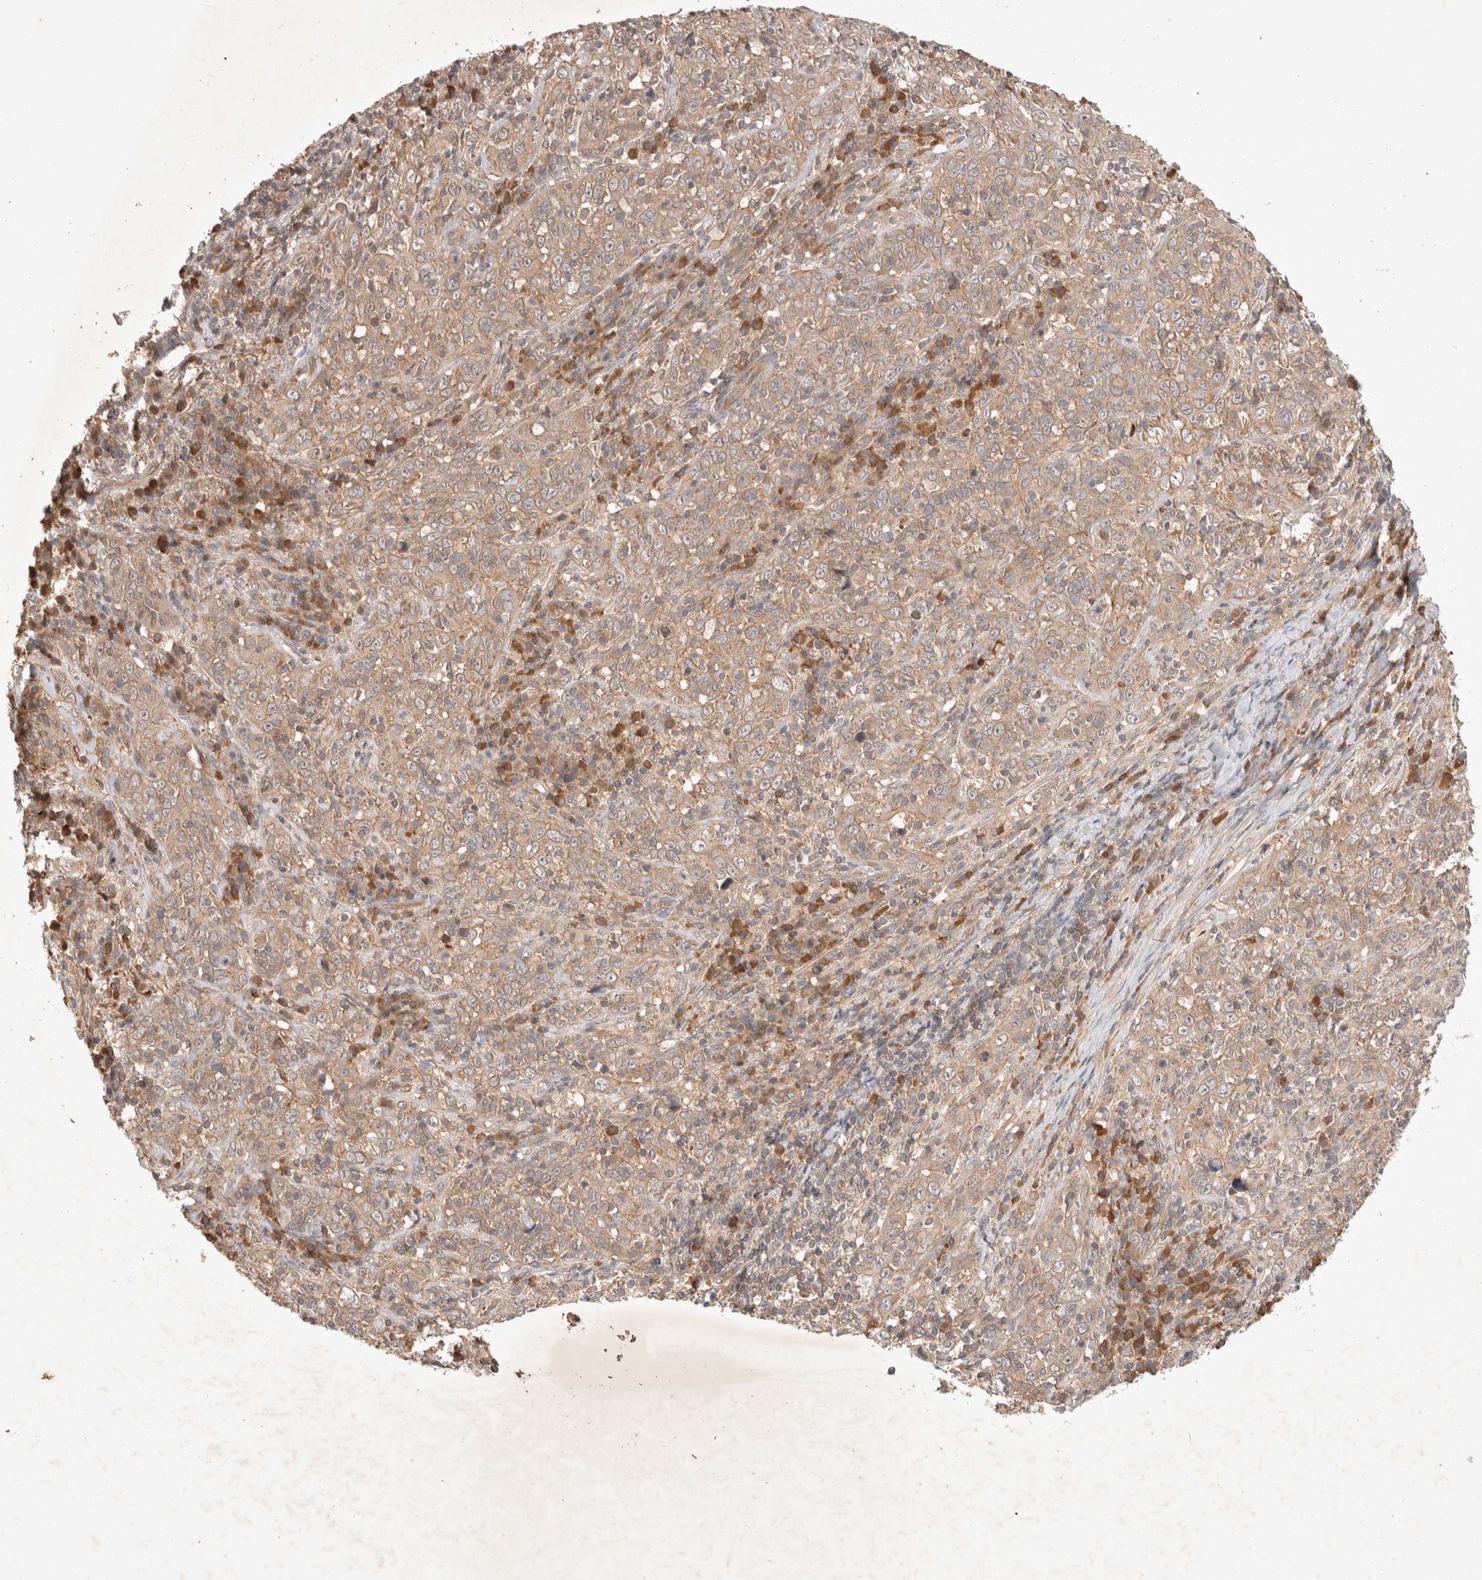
{"staining": {"intensity": "weak", "quantity": ">75%", "location": "cytoplasmic/membranous"}, "tissue": "cervical cancer", "cell_type": "Tumor cells", "image_type": "cancer", "snomed": [{"axis": "morphology", "description": "Squamous cell carcinoma, NOS"}, {"axis": "topography", "description": "Cervix"}], "caption": "Cervical cancer (squamous cell carcinoma) tissue displays weak cytoplasmic/membranous staining in about >75% of tumor cells, visualized by immunohistochemistry.", "gene": "YES1", "patient": {"sex": "female", "age": 46}}